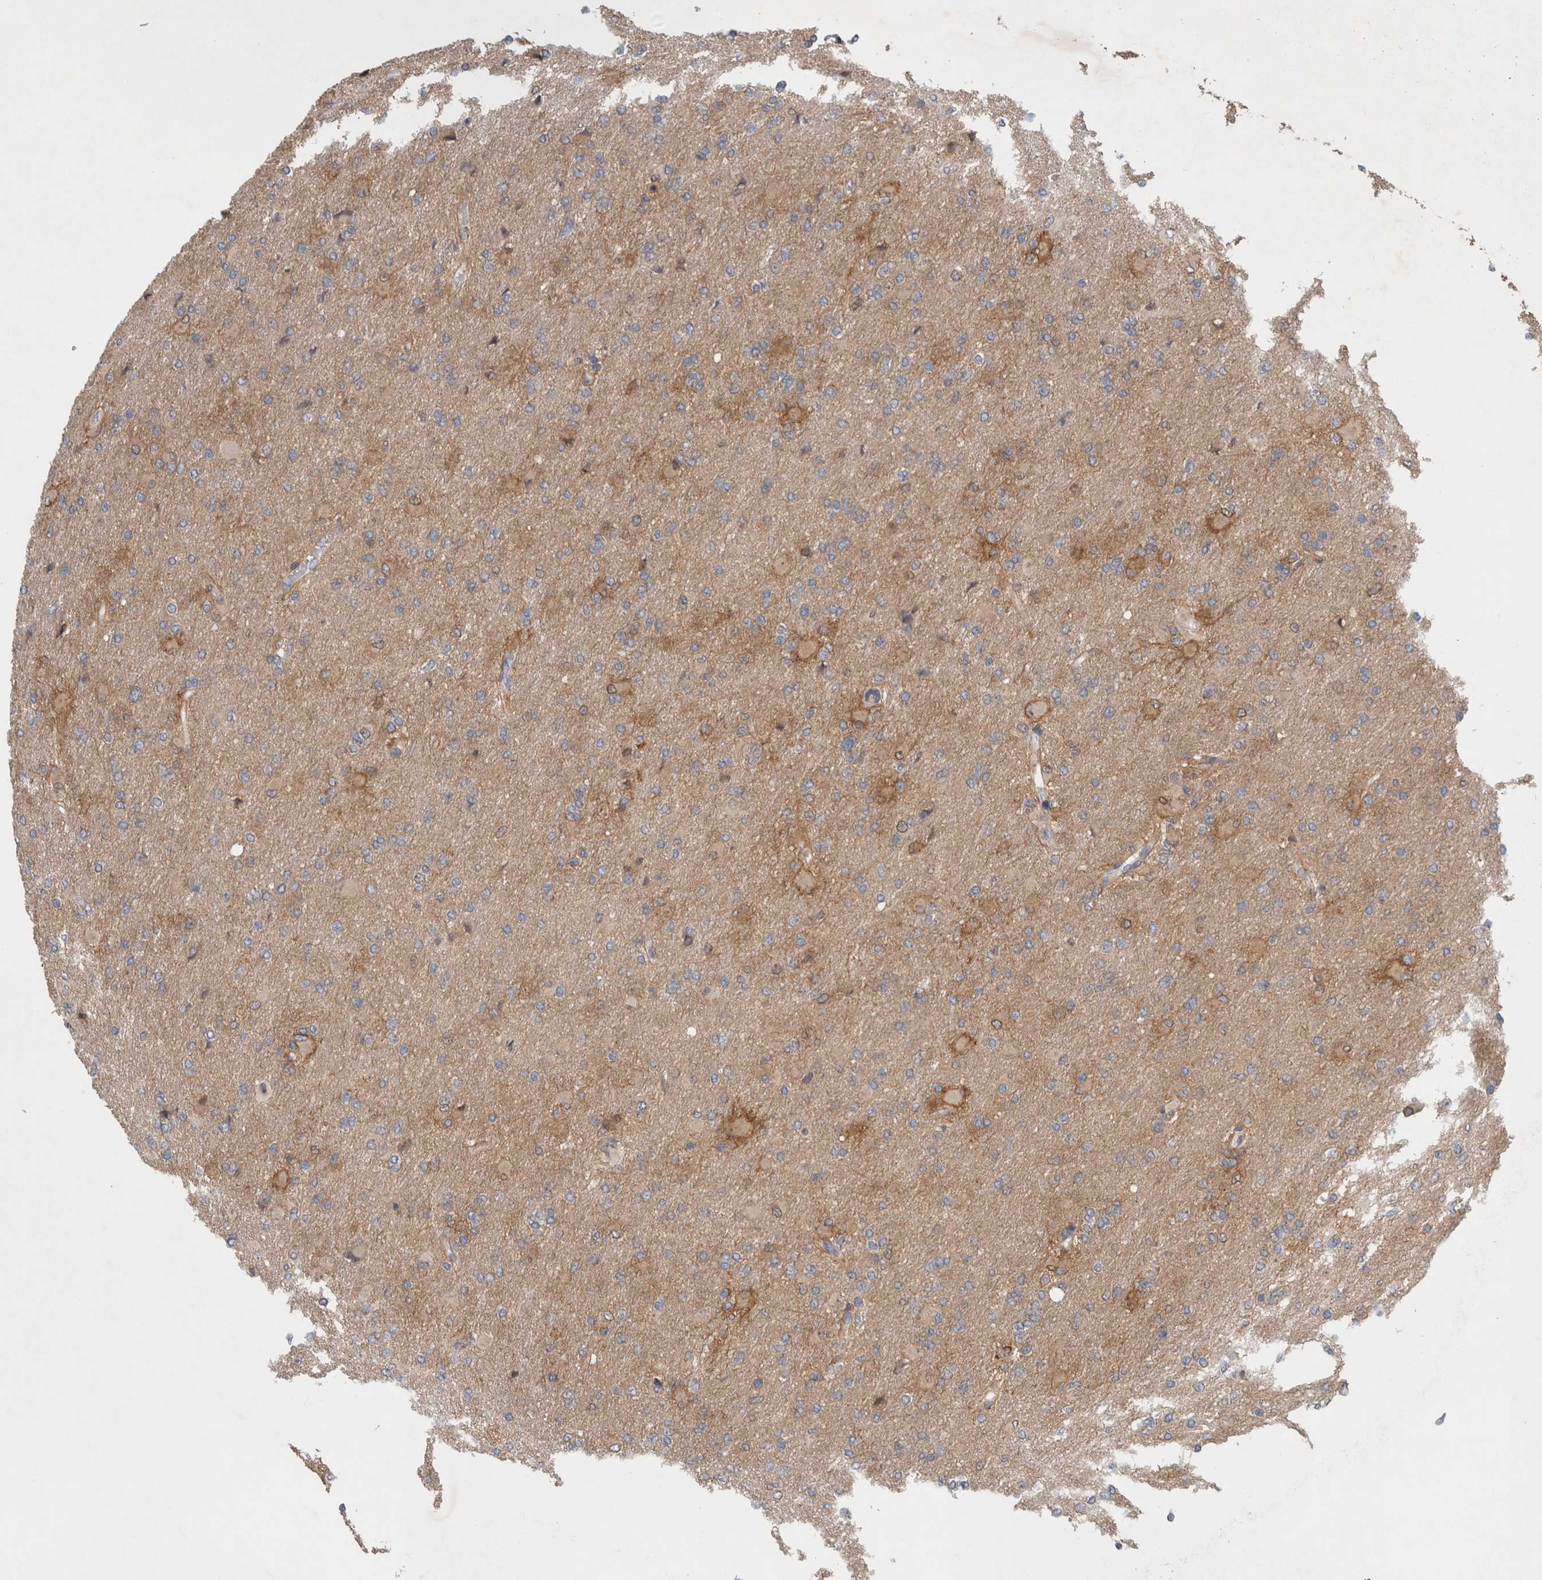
{"staining": {"intensity": "weak", "quantity": ">75%", "location": "cytoplasmic/membranous"}, "tissue": "glioma", "cell_type": "Tumor cells", "image_type": "cancer", "snomed": [{"axis": "morphology", "description": "Glioma, malignant, High grade"}, {"axis": "topography", "description": "Cerebral cortex"}], "caption": "Approximately >75% of tumor cells in human glioma demonstrate weak cytoplasmic/membranous protein expression as visualized by brown immunohistochemical staining.", "gene": "SCARA5", "patient": {"sex": "female", "age": 36}}